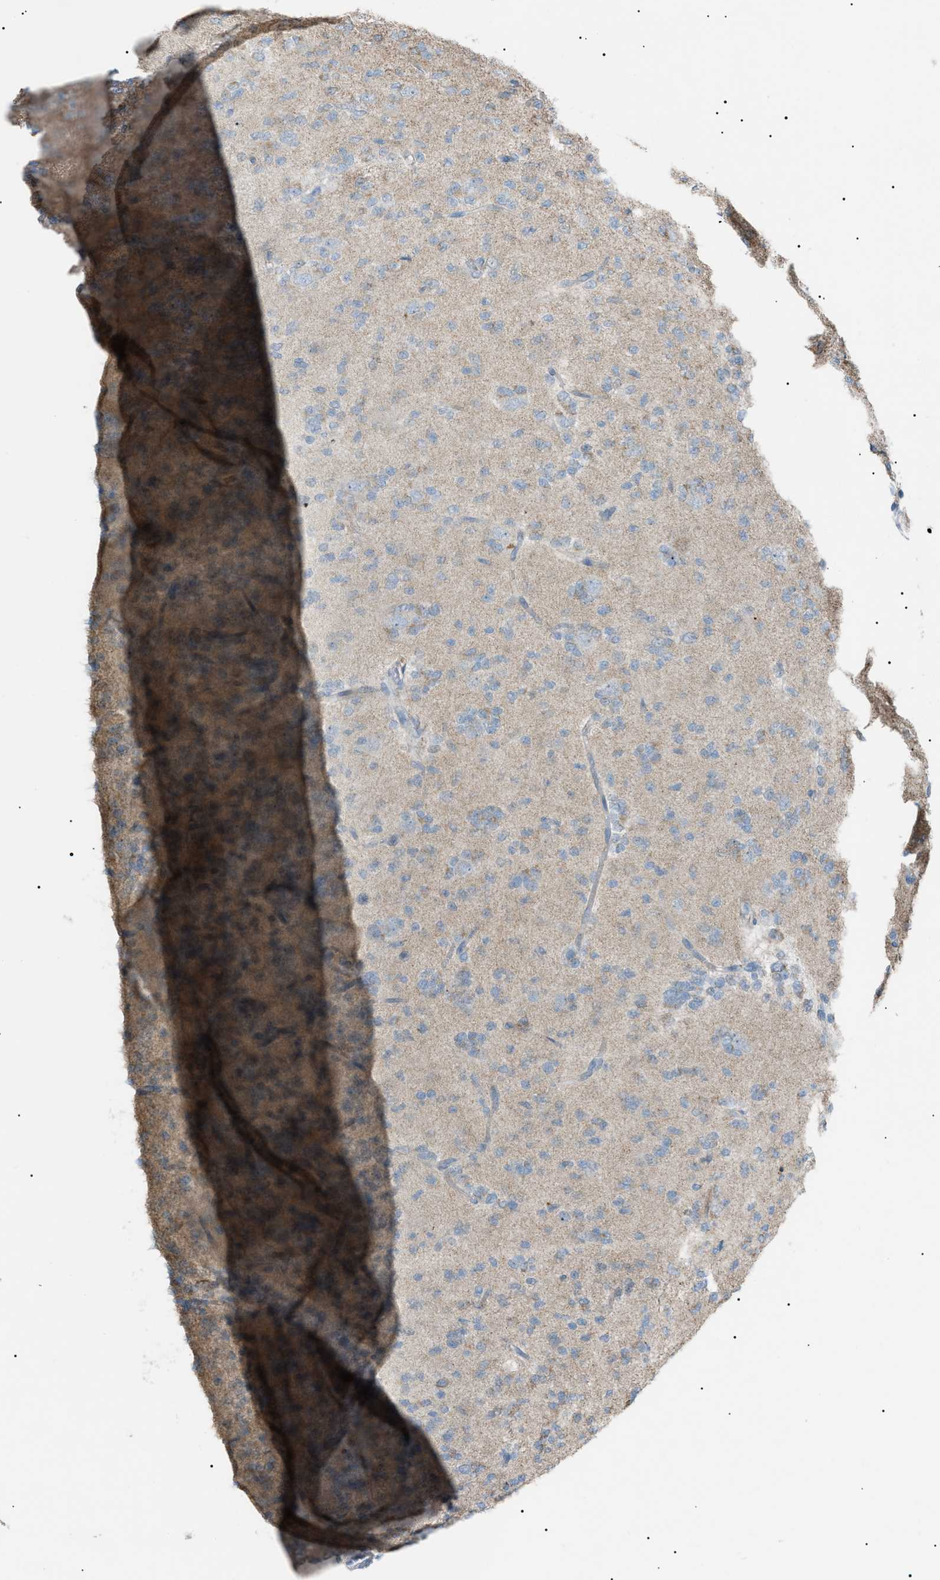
{"staining": {"intensity": "weak", "quantity": "<25%", "location": "cytoplasmic/membranous"}, "tissue": "glioma", "cell_type": "Tumor cells", "image_type": "cancer", "snomed": [{"axis": "morphology", "description": "Glioma, malignant, Low grade"}, {"axis": "topography", "description": "Brain"}], "caption": "A micrograph of human glioma is negative for staining in tumor cells.", "gene": "ZNF516", "patient": {"sex": "male", "age": 38}}